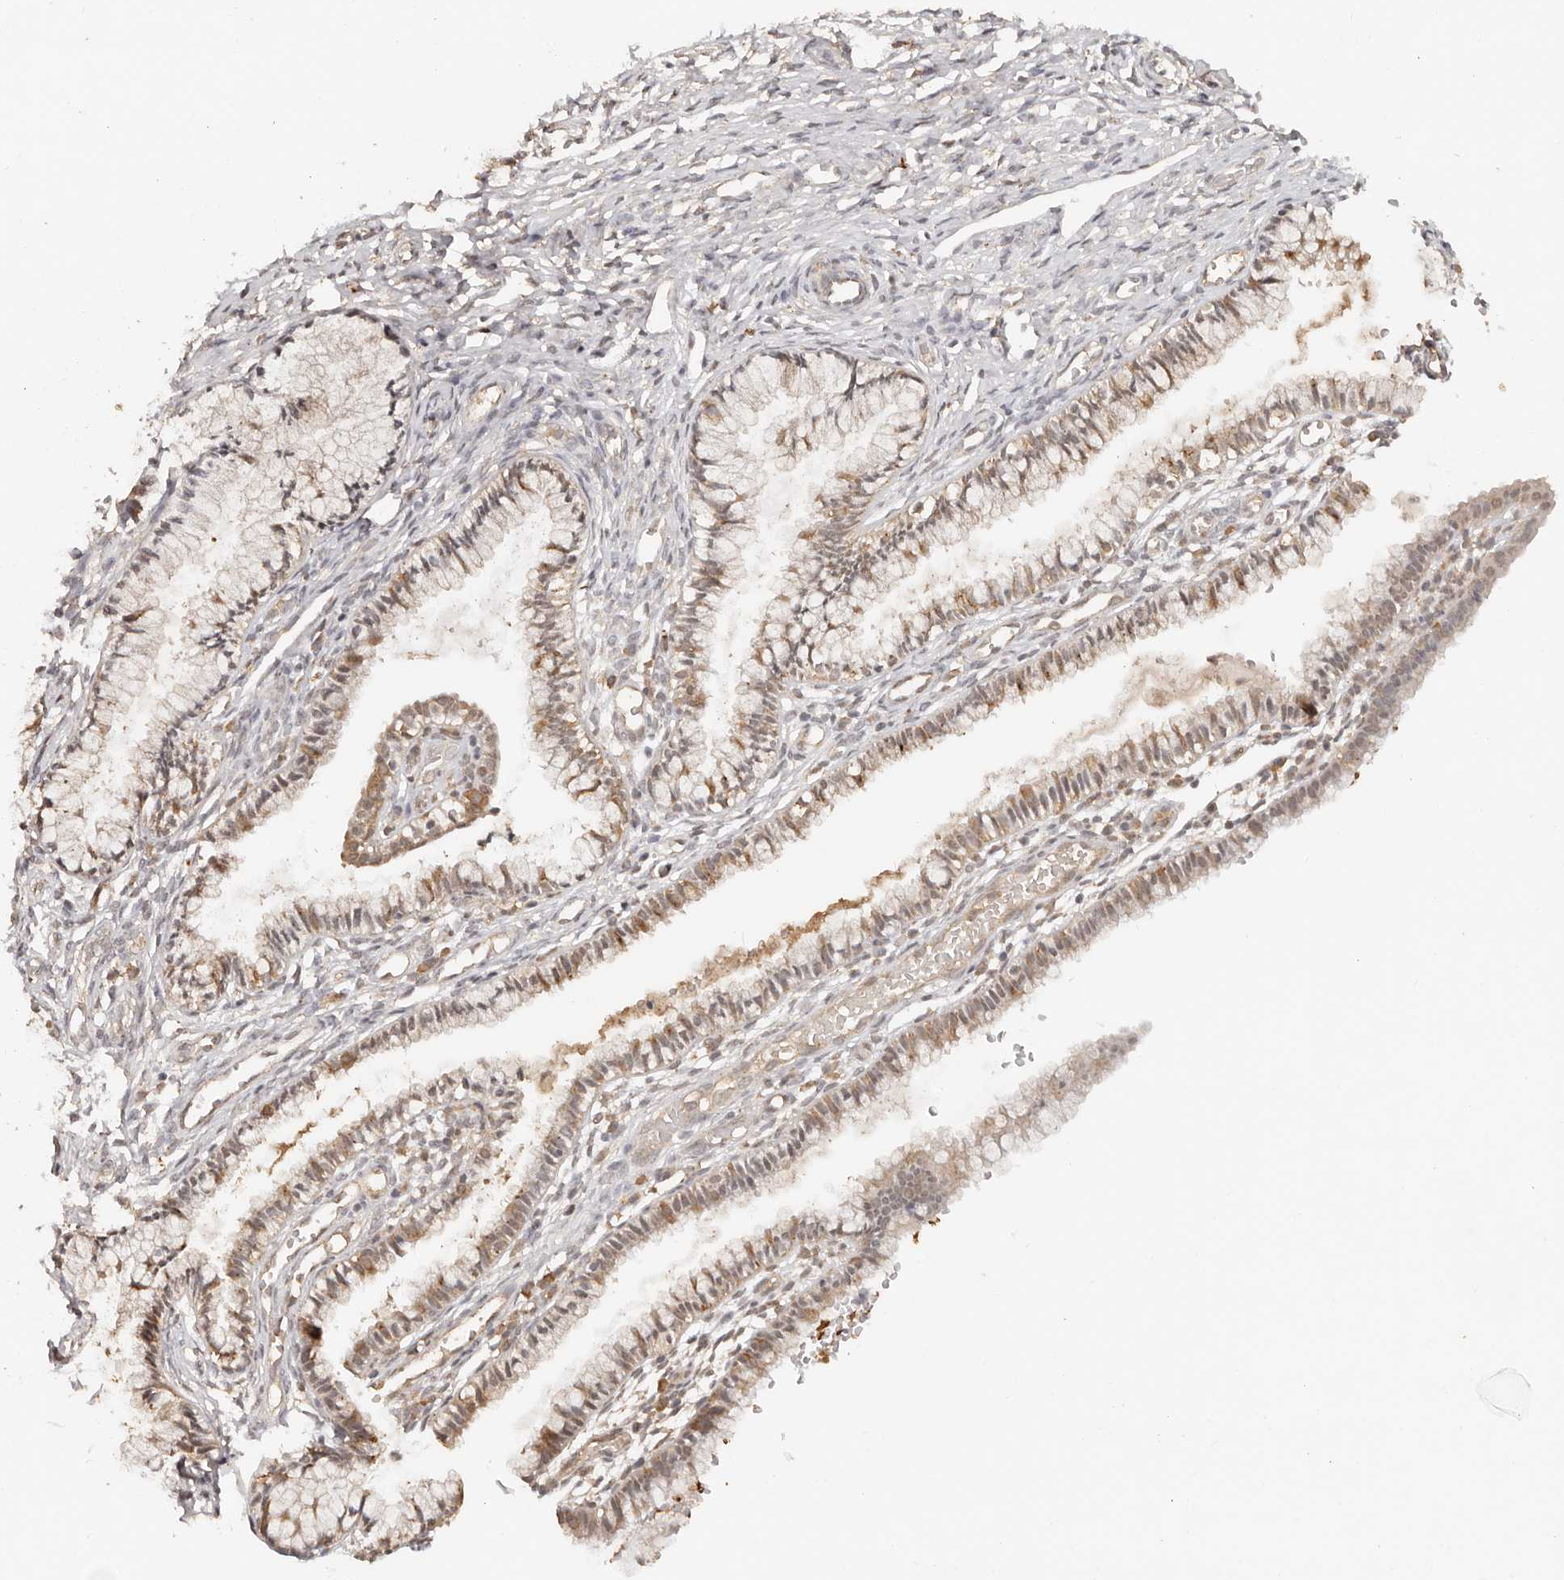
{"staining": {"intensity": "moderate", "quantity": "<25%", "location": "cytoplasmic/membranous"}, "tissue": "cervix", "cell_type": "Glandular cells", "image_type": "normal", "snomed": [{"axis": "morphology", "description": "Normal tissue, NOS"}, {"axis": "topography", "description": "Cervix"}], "caption": "Unremarkable cervix was stained to show a protein in brown. There is low levels of moderate cytoplasmic/membranous expression in about <25% of glandular cells.", "gene": "SEC14L1", "patient": {"sex": "female", "age": 27}}